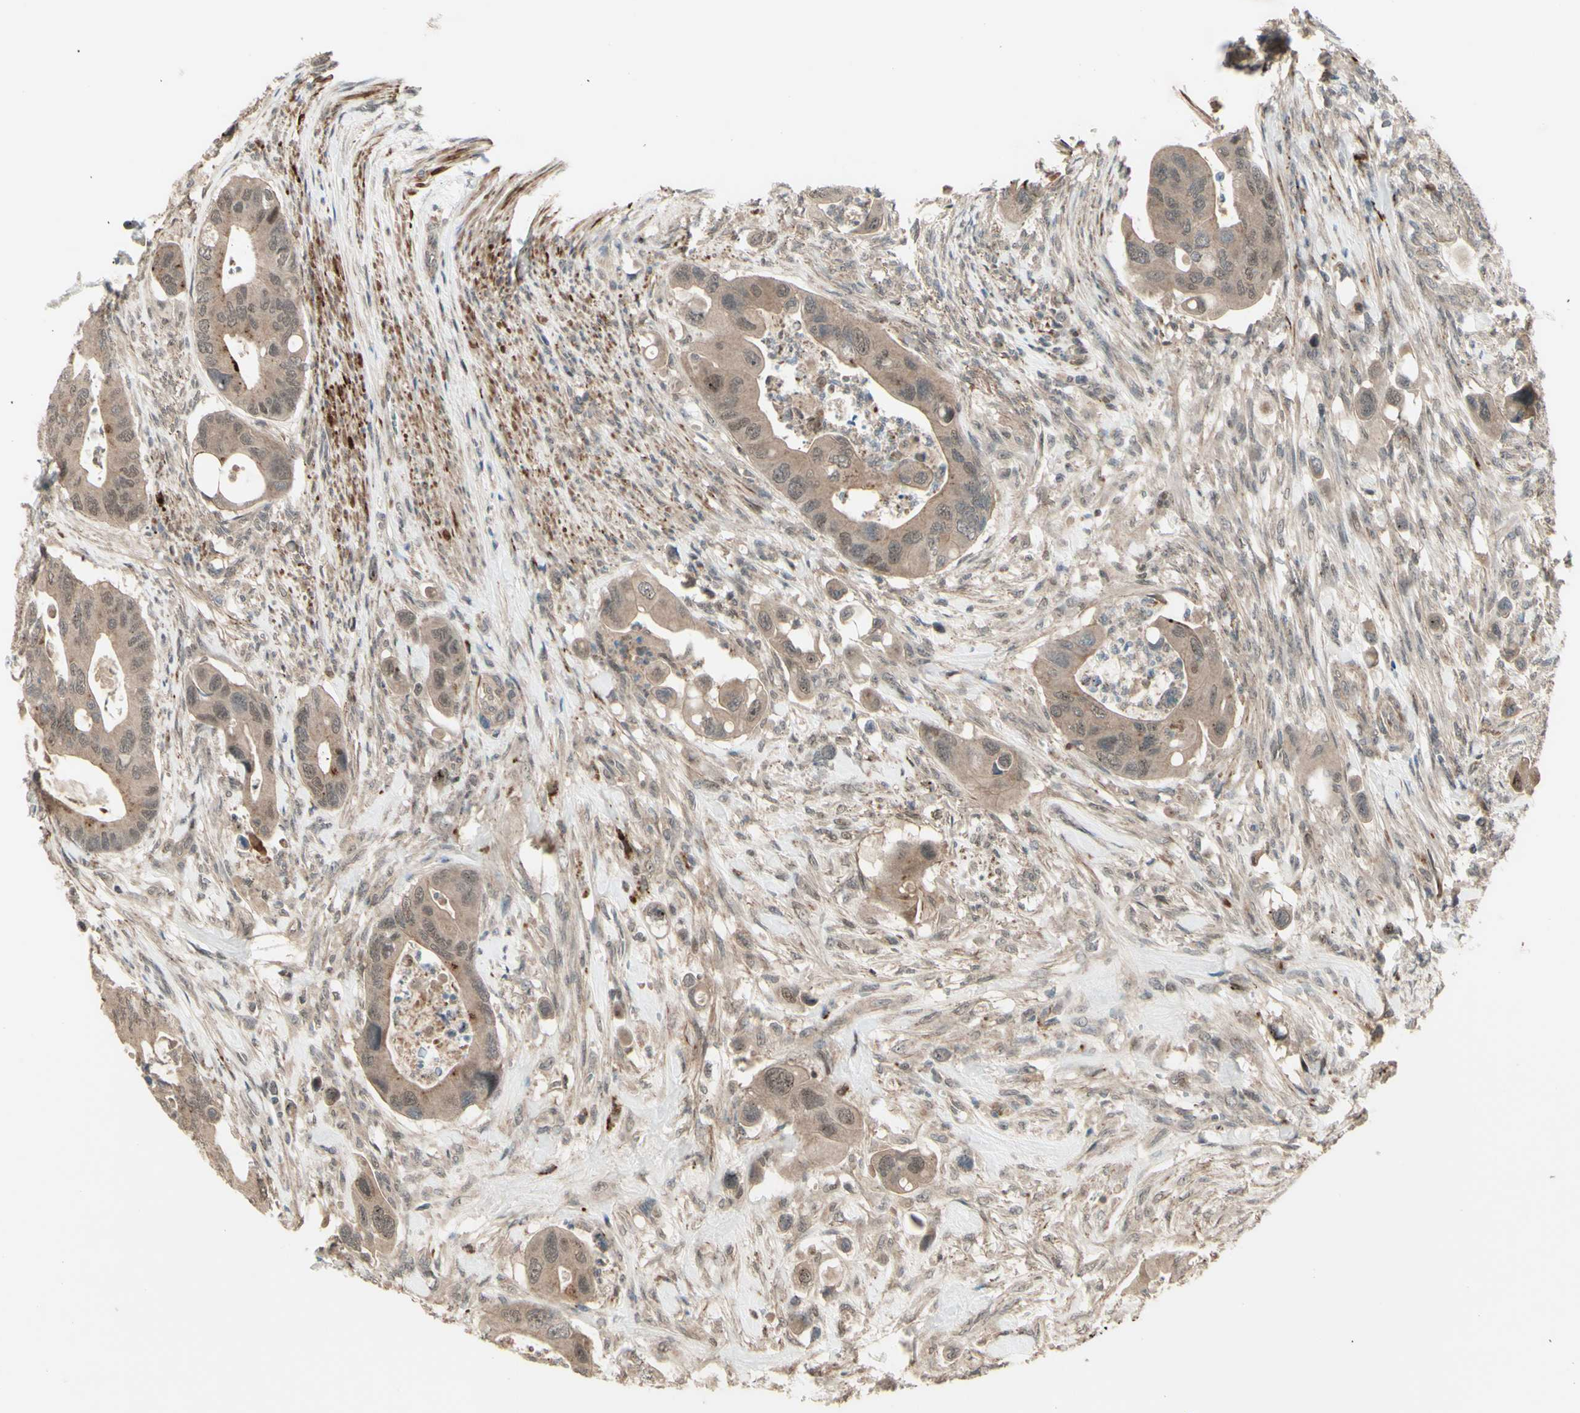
{"staining": {"intensity": "weak", "quantity": ">75%", "location": "cytoplasmic/membranous,nuclear"}, "tissue": "colorectal cancer", "cell_type": "Tumor cells", "image_type": "cancer", "snomed": [{"axis": "morphology", "description": "Adenocarcinoma, NOS"}, {"axis": "topography", "description": "Rectum"}], "caption": "Protein staining by IHC demonstrates weak cytoplasmic/membranous and nuclear positivity in approximately >75% of tumor cells in colorectal adenocarcinoma.", "gene": "MLF2", "patient": {"sex": "female", "age": 57}}